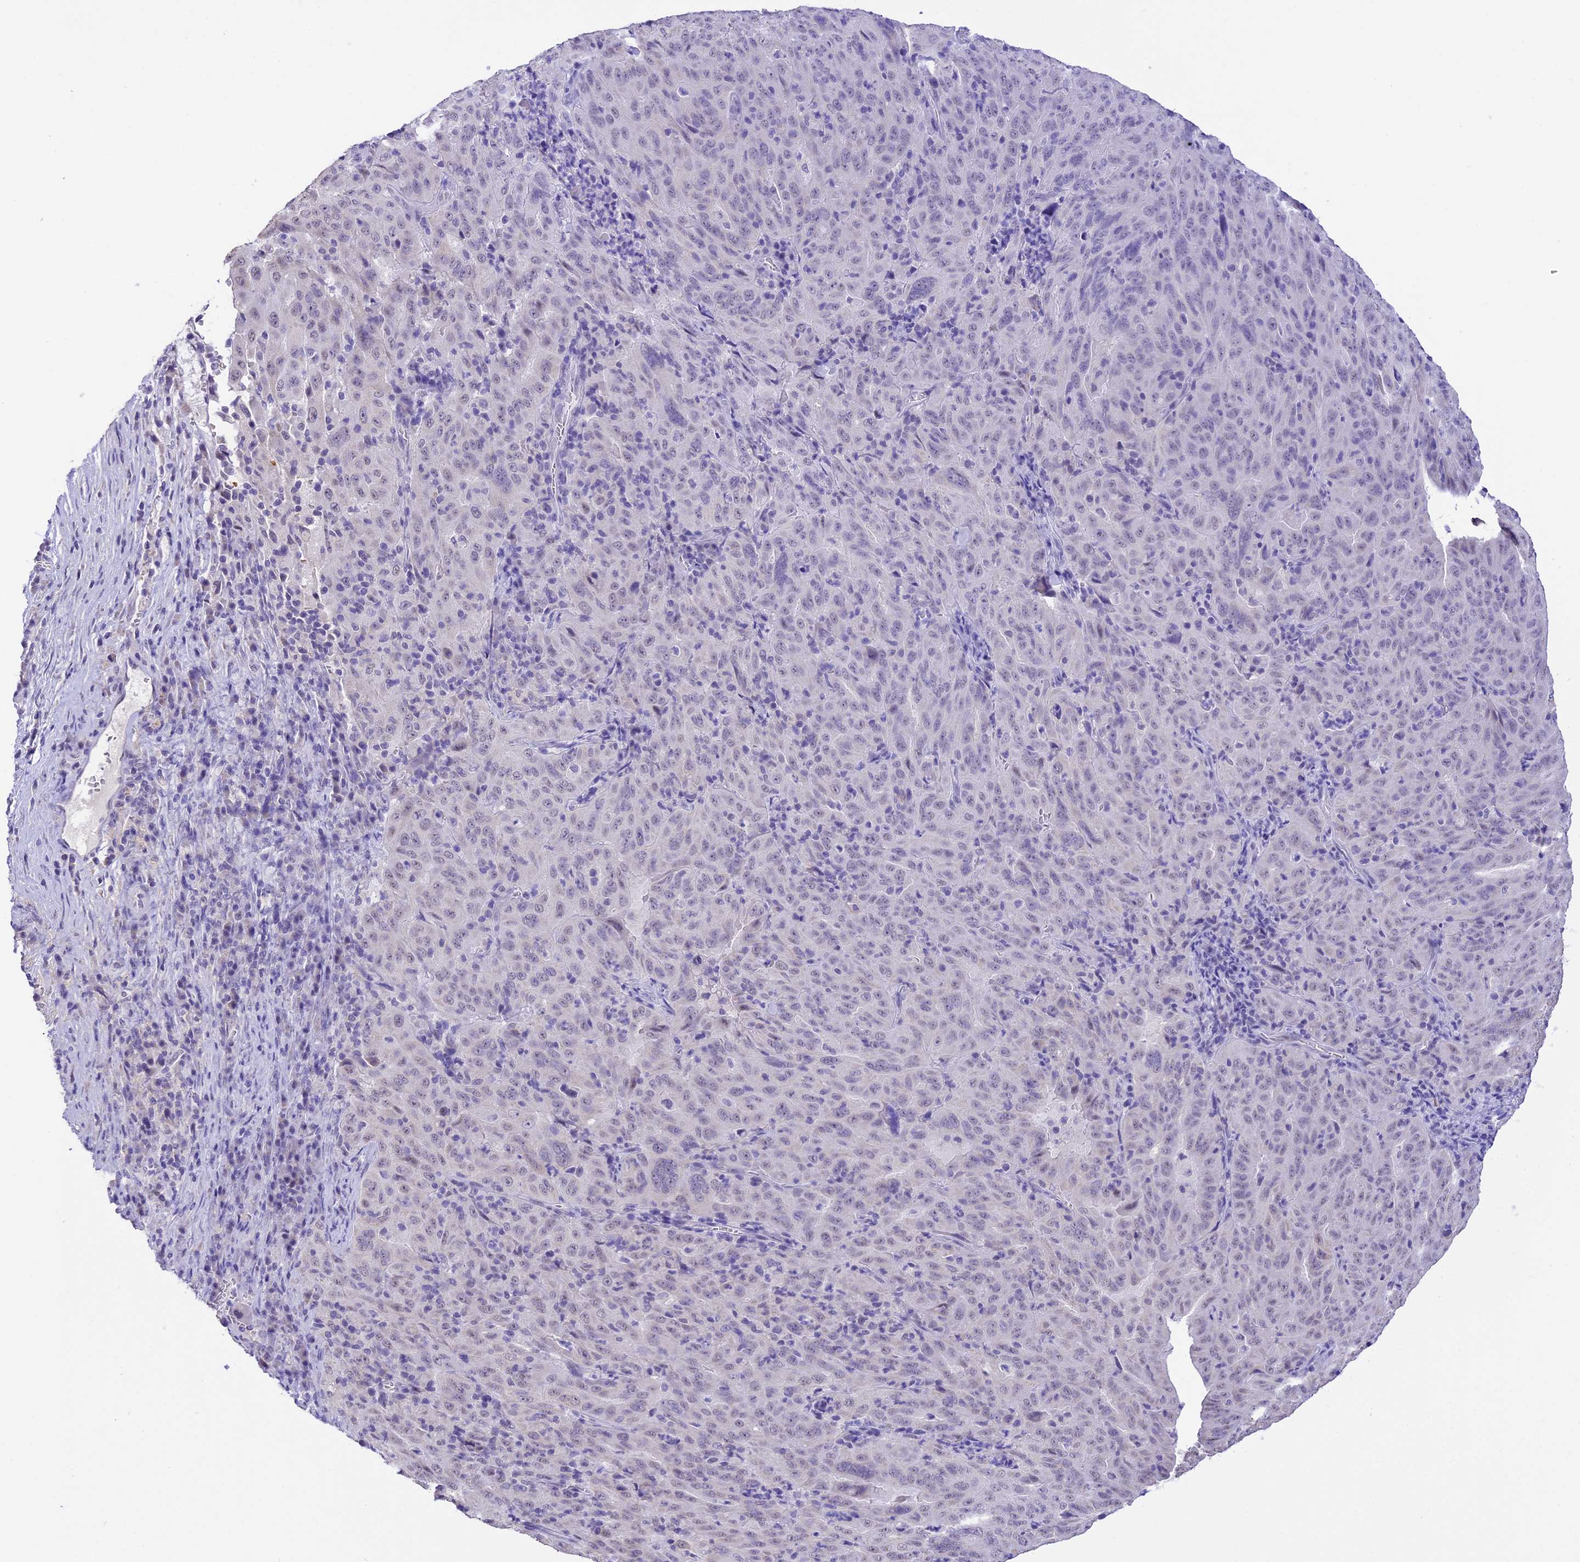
{"staining": {"intensity": "negative", "quantity": "none", "location": "none"}, "tissue": "pancreatic cancer", "cell_type": "Tumor cells", "image_type": "cancer", "snomed": [{"axis": "morphology", "description": "Adenocarcinoma, NOS"}, {"axis": "topography", "description": "Pancreas"}], "caption": "A high-resolution micrograph shows IHC staining of adenocarcinoma (pancreatic), which displays no significant positivity in tumor cells.", "gene": "AHSP", "patient": {"sex": "male", "age": 63}}